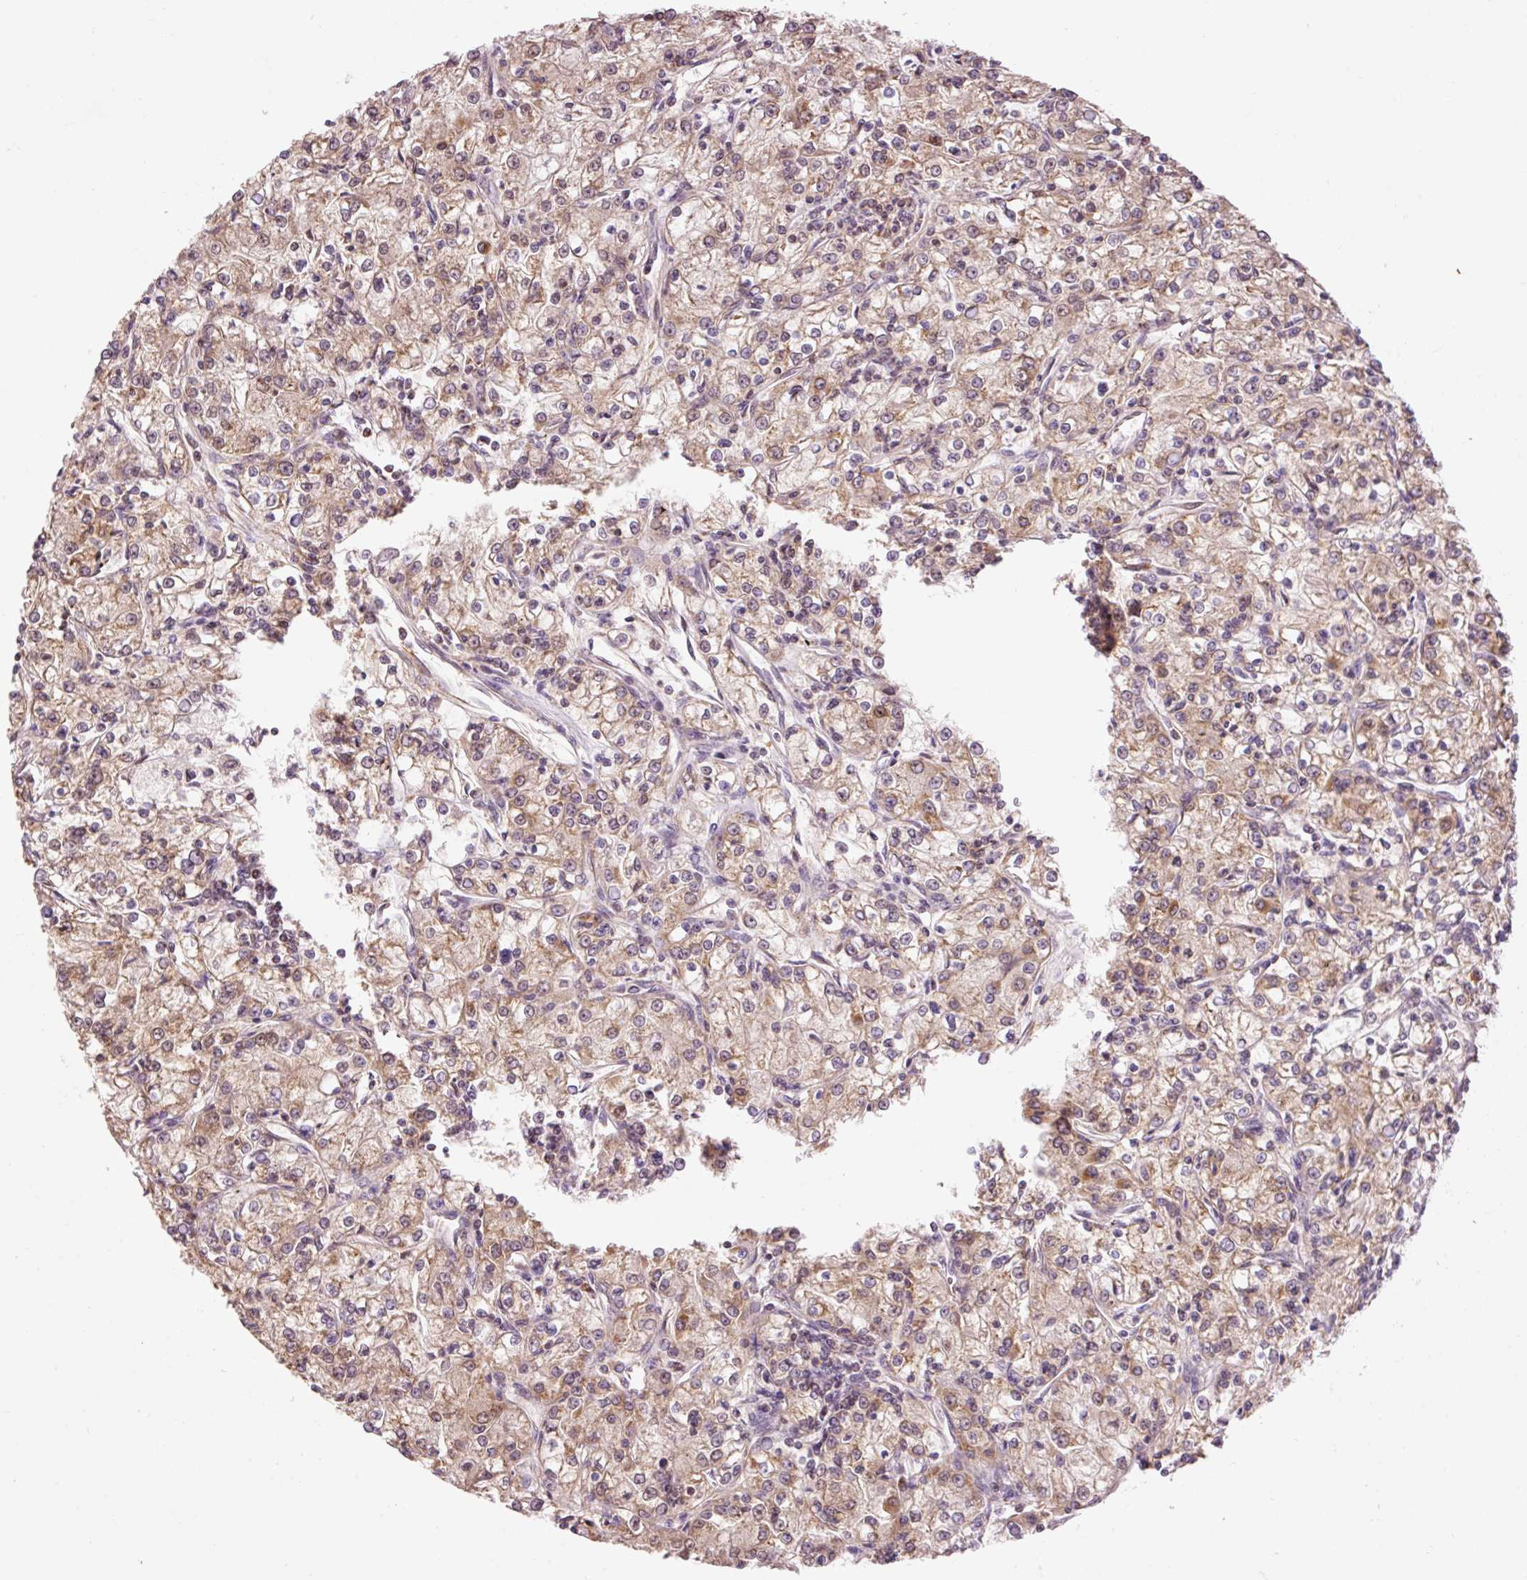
{"staining": {"intensity": "moderate", "quantity": "25%-75%", "location": "cytoplasmic/membranous"}, "tissue": "renal cancer", "cell_type": "Tumor cells", "image_type": "cancer", "snomed": [{"axis": "morphology", "description": "Adenocarcinoma, NOS"}, {"axis": "topography", "description": "Kidney"}], "caption": "Adenocarcinoma (renal) stained for a protein shows moderate cytoplasmic/membranous positivity in tumor cells.", "gene": "IMMT", "patient": {"sex": "female", "age": 59}}